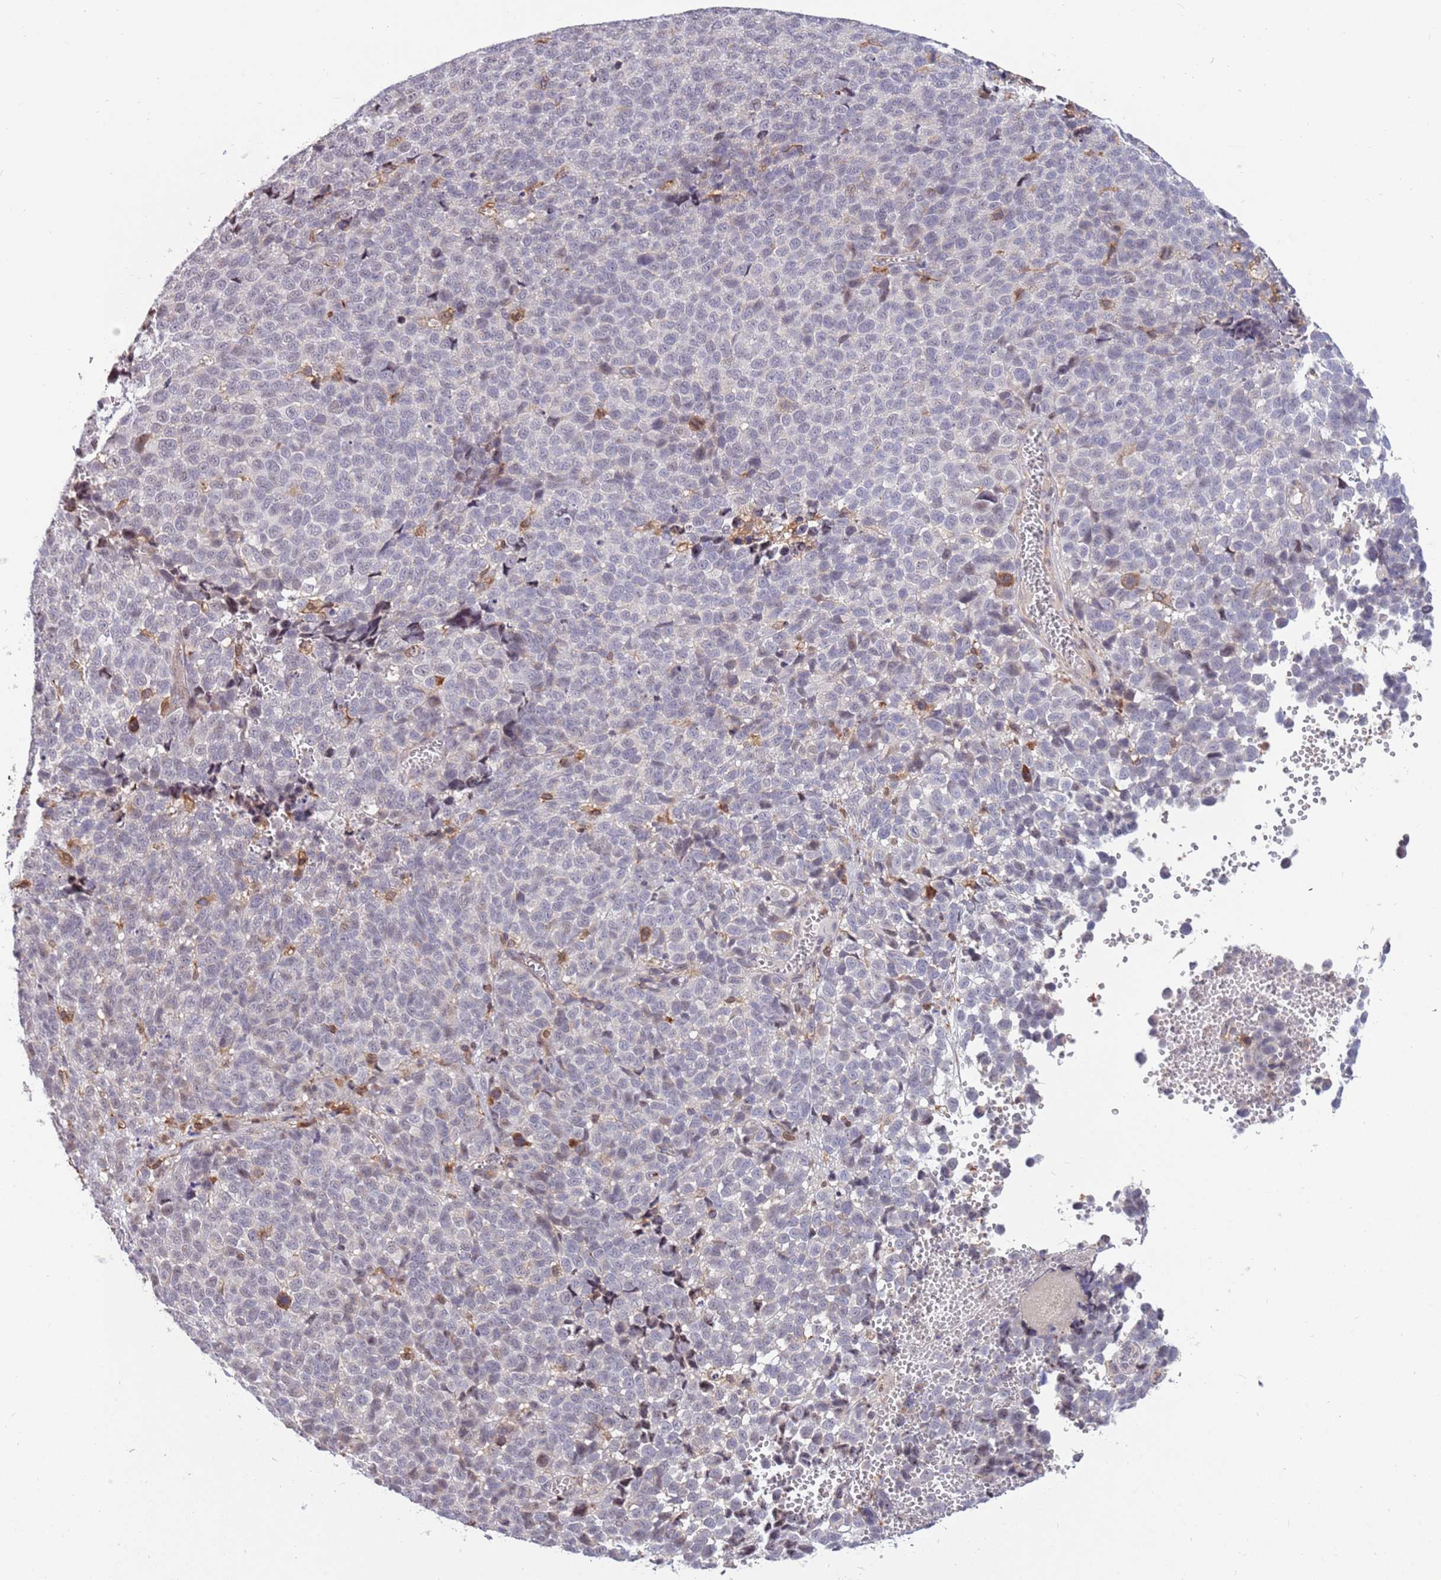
{"staining": {"intensity": "negative", "quantity": "none", "location": "none"}, "tissue": "melanoma", "cell_type": "Tumor cells", "image_type": "cancer", "snomed": [{"axis": "morphology", "description": "Malignant melanoma, NOS"}, {"axis": "topography", "description": "Nose, NOS"}], "caption": "Tumor cells are negative for protein expression in human malignant melanoma.", "gene": "CCNJL", "patient": {"sex": "female", "age": 48}}